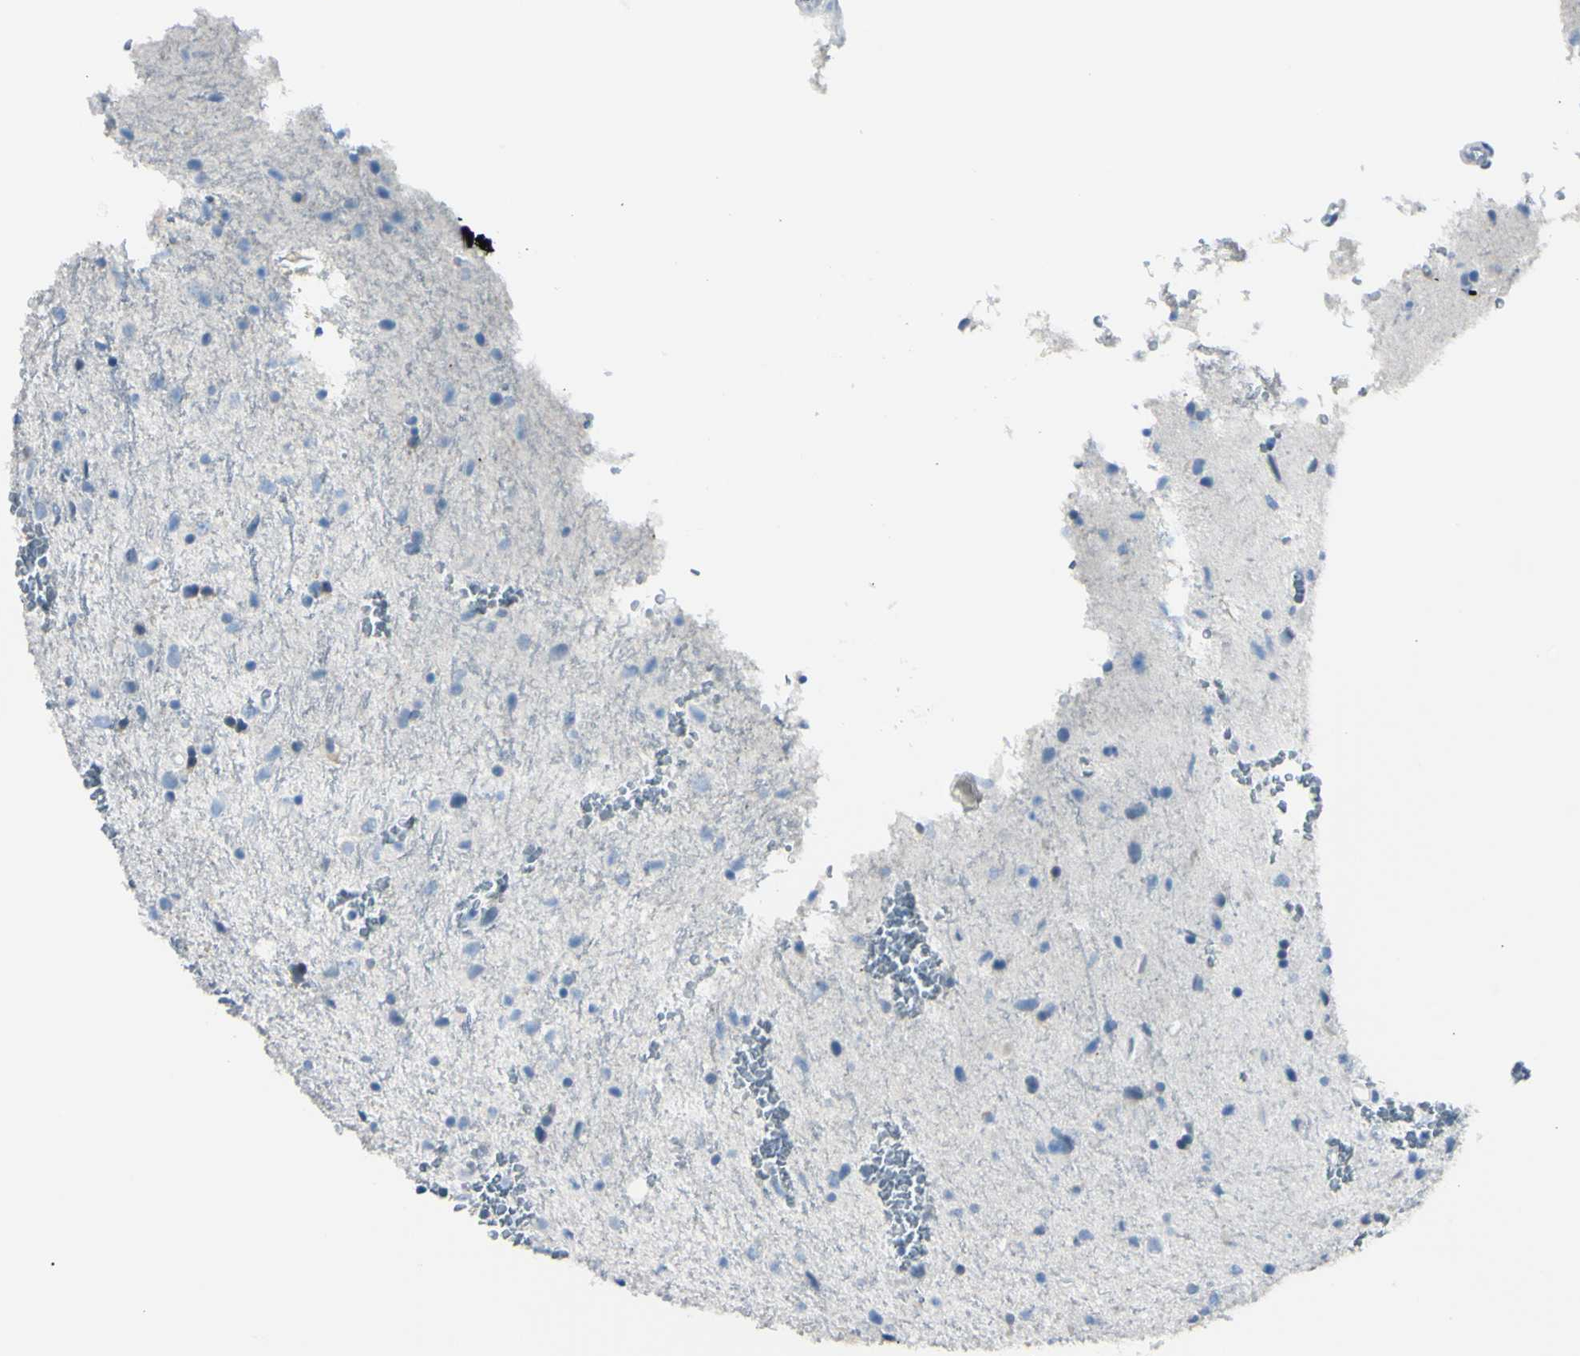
{"staining": {"intensity": "negative", "quantity": "none", "location": "none"}, "tissue": "glioma", "cell_type": "Tumor cells", "image_type": "cancer", "snomed": [{"axis": "morphology", "description": "Glioma, malignant, Low grade"}, {"axis": "topography", "description": "Brain"}], "caption": "An image of glioma stained for a protein demonstrates no brown staining in tumor cells.", "gene": "FOLH1", "patient": {"sex": "male", "age": 77}}